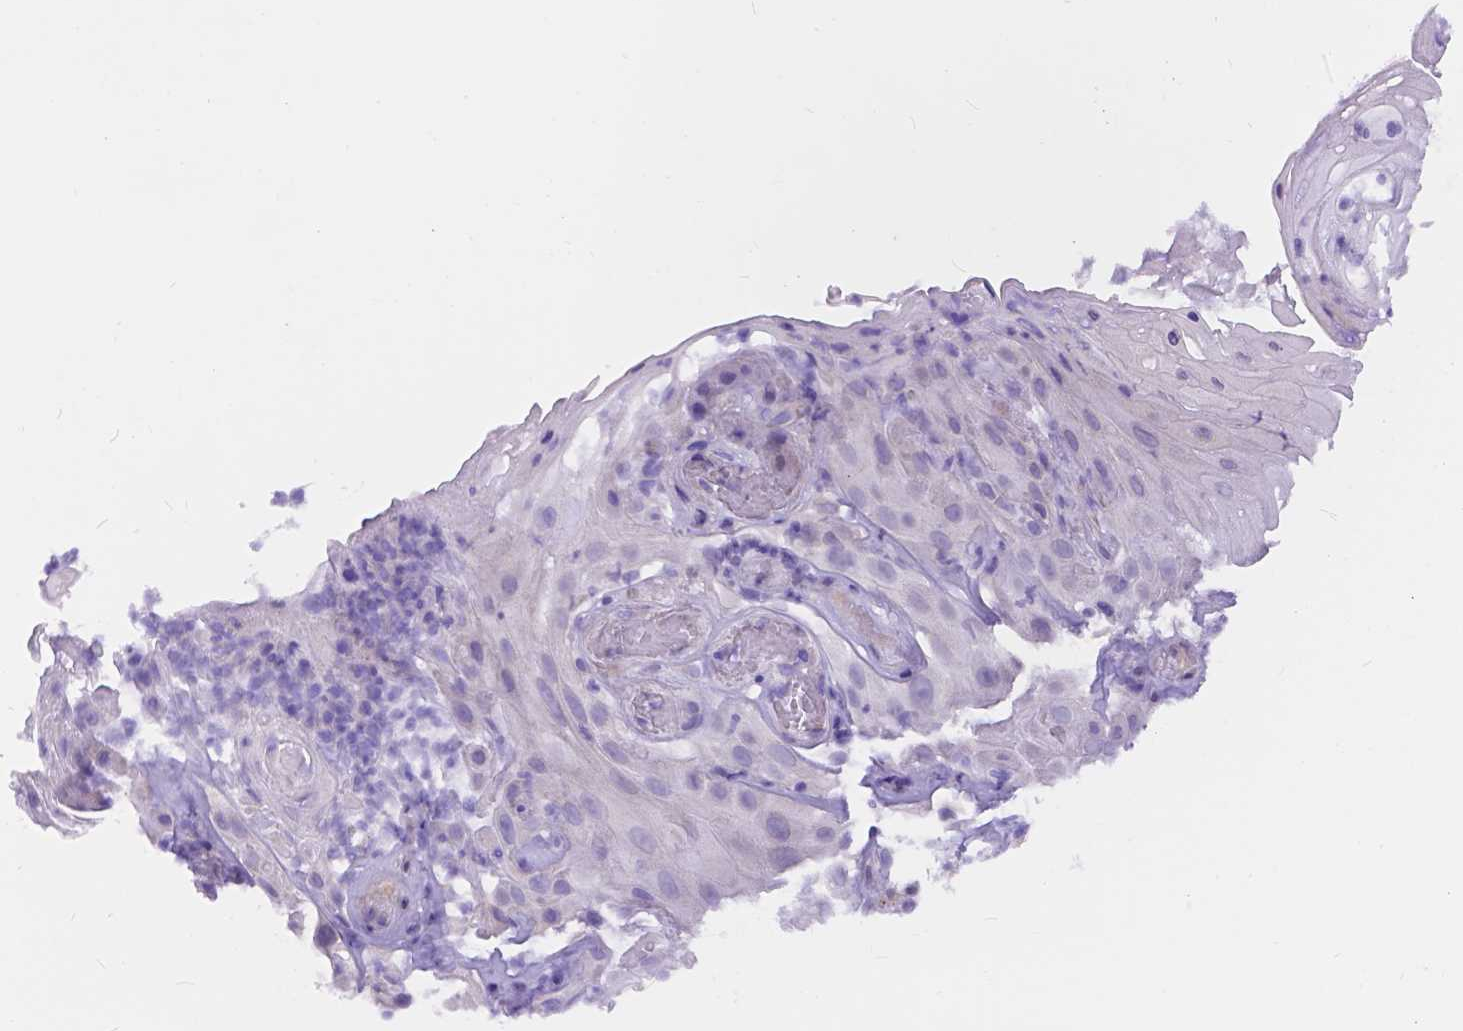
{"staining": {"intensity": "negative", "quantity": "none", "location": "none"}, "tissue": "skin cancer", "cell_type": "Tumor cells", "image_type": "cancer", "snomed": [{"axis": "morphology", "description": "Squamous cell carcinoma, NOS"}, {"axis": "topography", "description": "Skin"}], "caption": "DAB immunohistochemical staining of human skin squamous cell carcinoma displays no significant positivity in tumor cells. (DAB (3,3'-diaminobenzidine) immunohistochemistry visualized using brightfield microscopy, high magnification).", "gene": "DLEC1", "patient": {"sex": "male", "age": 62}}